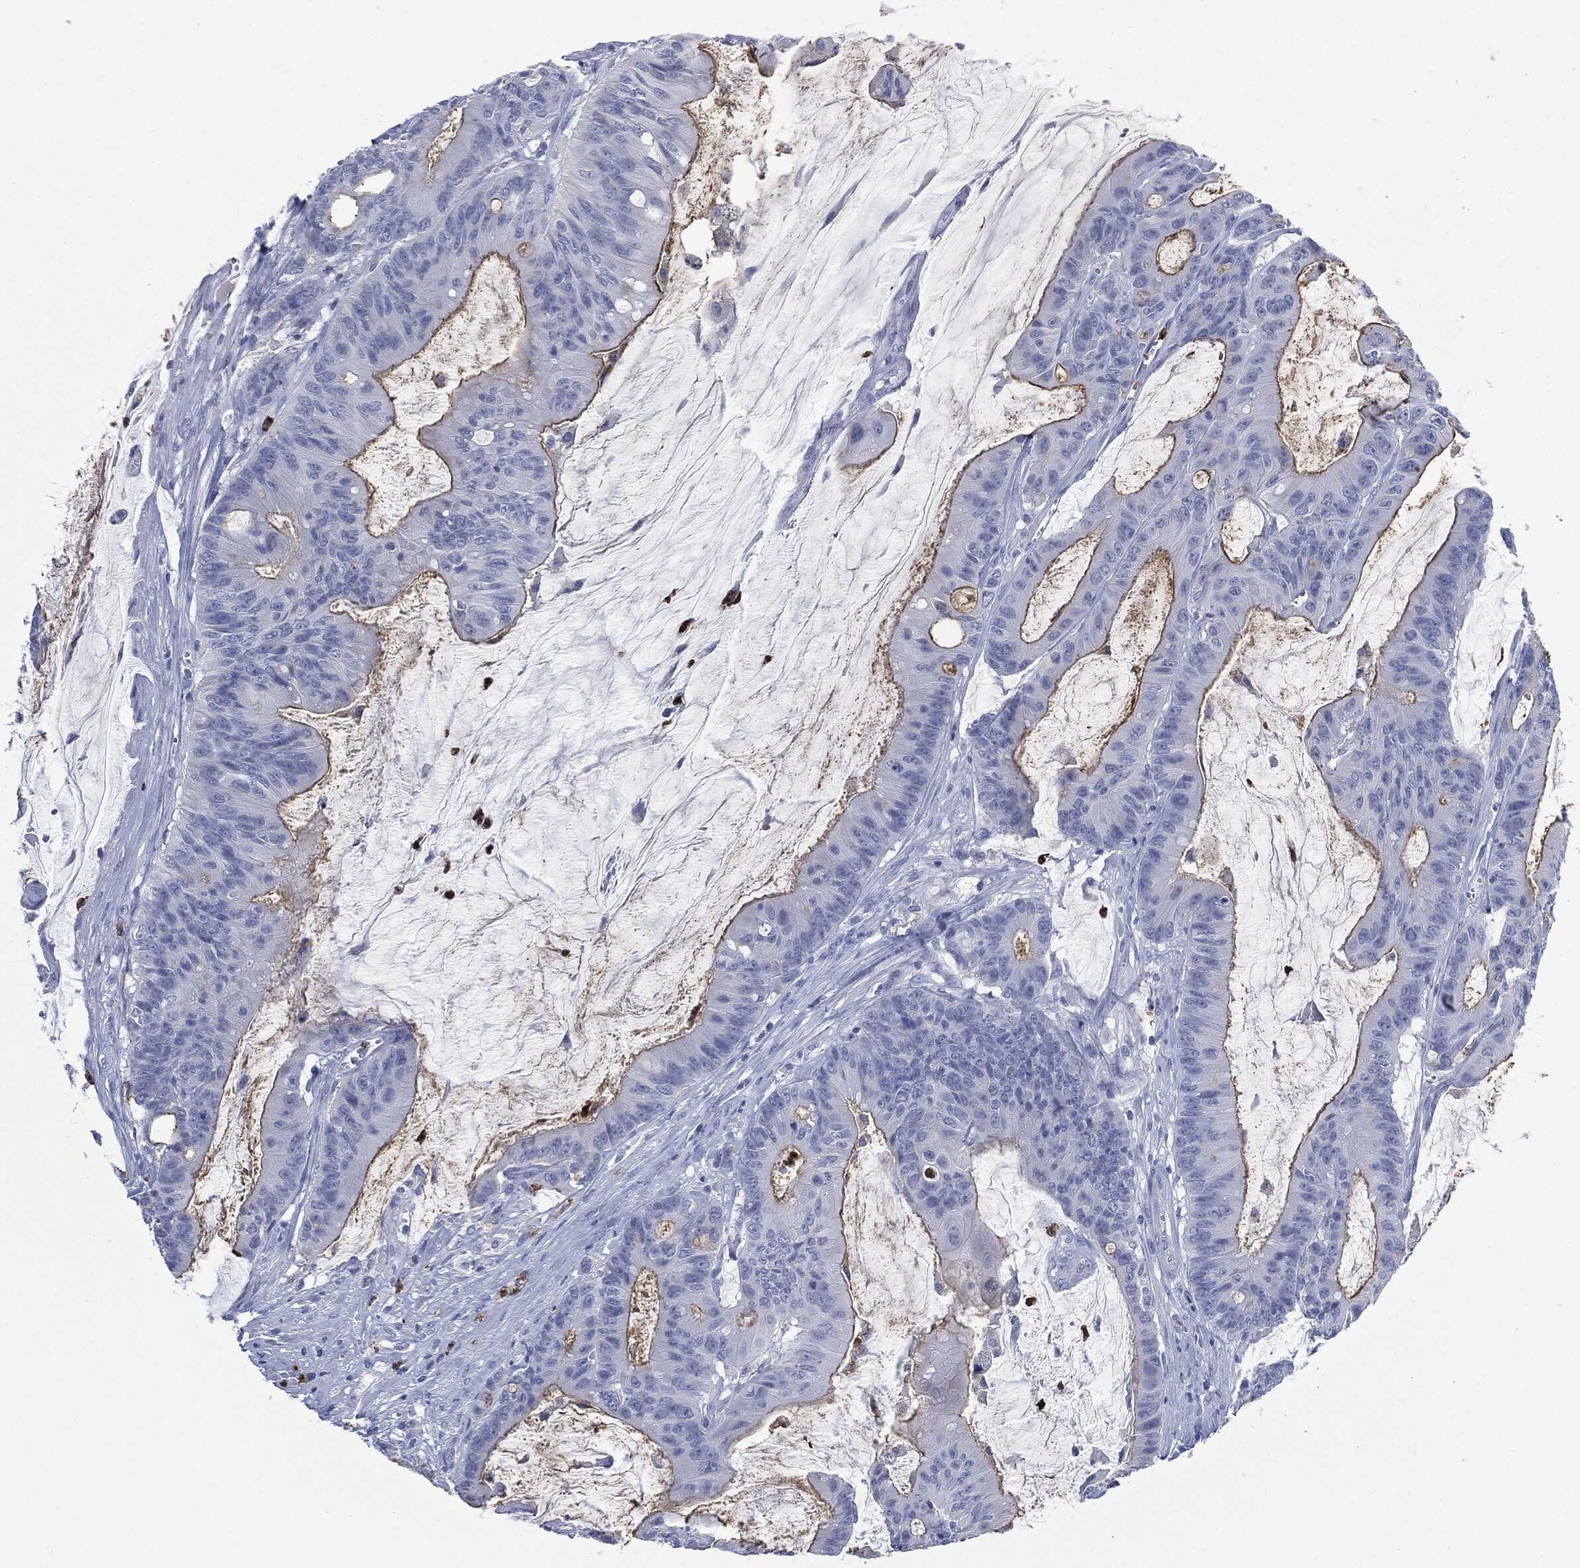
{"staining": {"intensity": "moderate", "quantity": "25%-75%", "location": "cytoplasmic/membranous"}, "tissue": "colorectal cancer", "cell_type": "Tumor cells", "image_type": "cancer", "snomed": [{"axis": "morphology", "description": "Adenocarcinoma, NOS"}, {"axis": "topography", "description": "Colon"}], "caption": "The histopathology image exhibits staining of colorectal cancer, revealing moderate cytoplasmic/membranous protein positivity (brown color) within tumor cells.", "gene": "CEACAM8", "patient": {"sex": "female", "age": 69}}